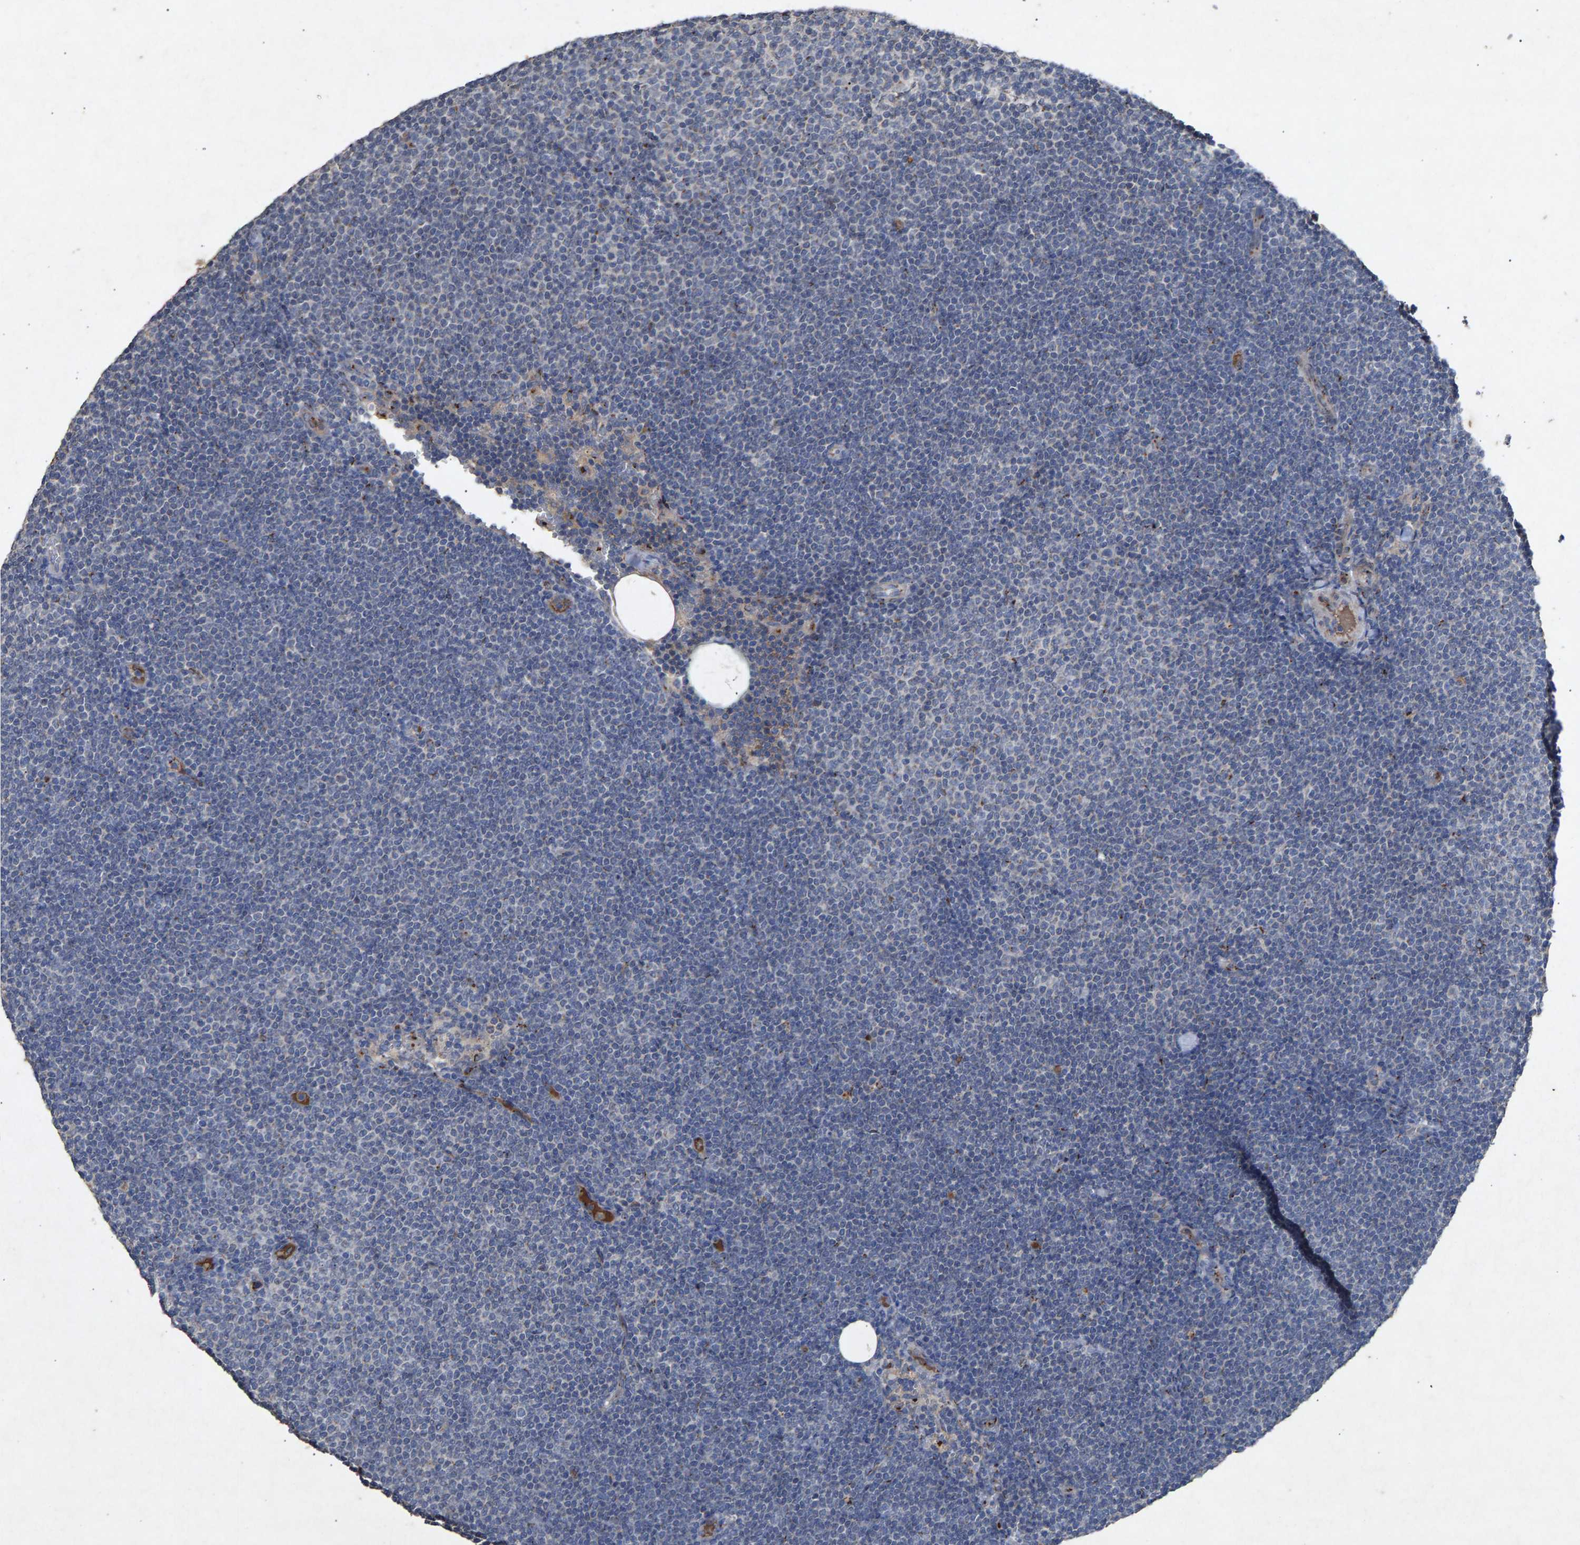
{"staining": {"intensity": "negative", "quantity": "none", "location": "none"}, "tissue": "lymphoma", "cell_type": "Tumor cells", "image_type": "cancer", "snomed": [{"axis": "morphology", "description": "Malignant lymphoma, non-Hodgkin's type, Low grade"}, {"axis": "topography", "description": "Lymph node"}], "caption": "Malignant lymphoma, non-Hodgkin's type (low-grade) was stained to show a protein in brown. There is no significant expression in tumor cells.", "gene": "MAN2A1", "patient": {"sex": "female", "age": 53}}